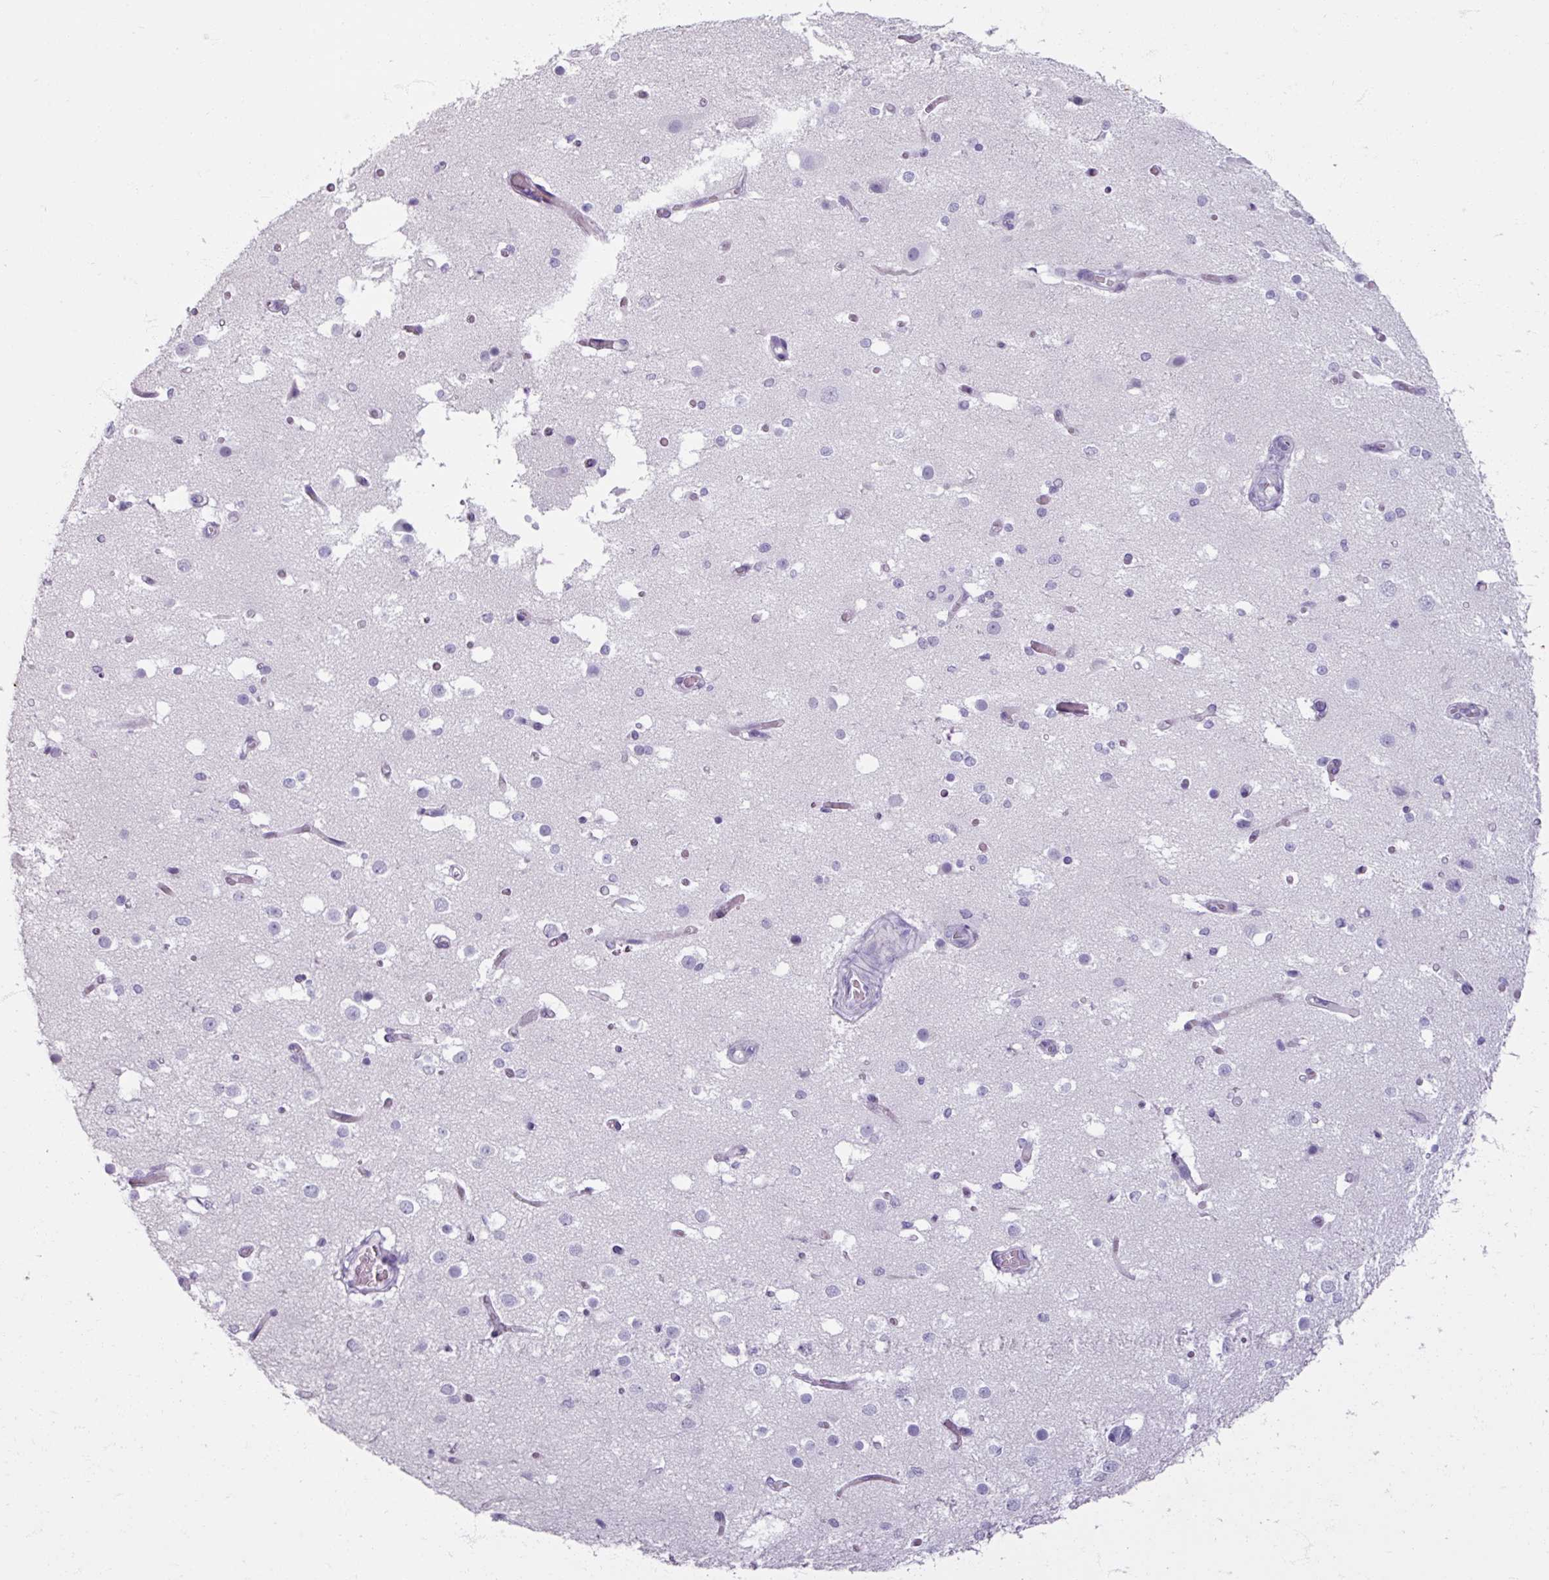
{"staining": {"intensity": "negative", "quantity": "none", "location": "none"}, "tissue": "cerebral cortex", "cell_type": "Endothelial cells", "image_type": "normal", "snomed": [{"axis": "morphology", "description": "Normal tissue, NOS"}, {"axis": "morphology", "description": "Inflammation, NOS"}, {"axis": "topography", "description": "Cerebral cortex"}], "caption": "Endothelial cells are negative for brown protein staining in unremarkable cerebral cortex. Brightfield microscopy of immunohistochemistry (IHC) stained with DAB (3,3'-diaminobenzidine) (brown) and hematoxylin (blue), captured at high magnification.", "gene": "TG", "patient": {"sex": "male", "age": 6}}